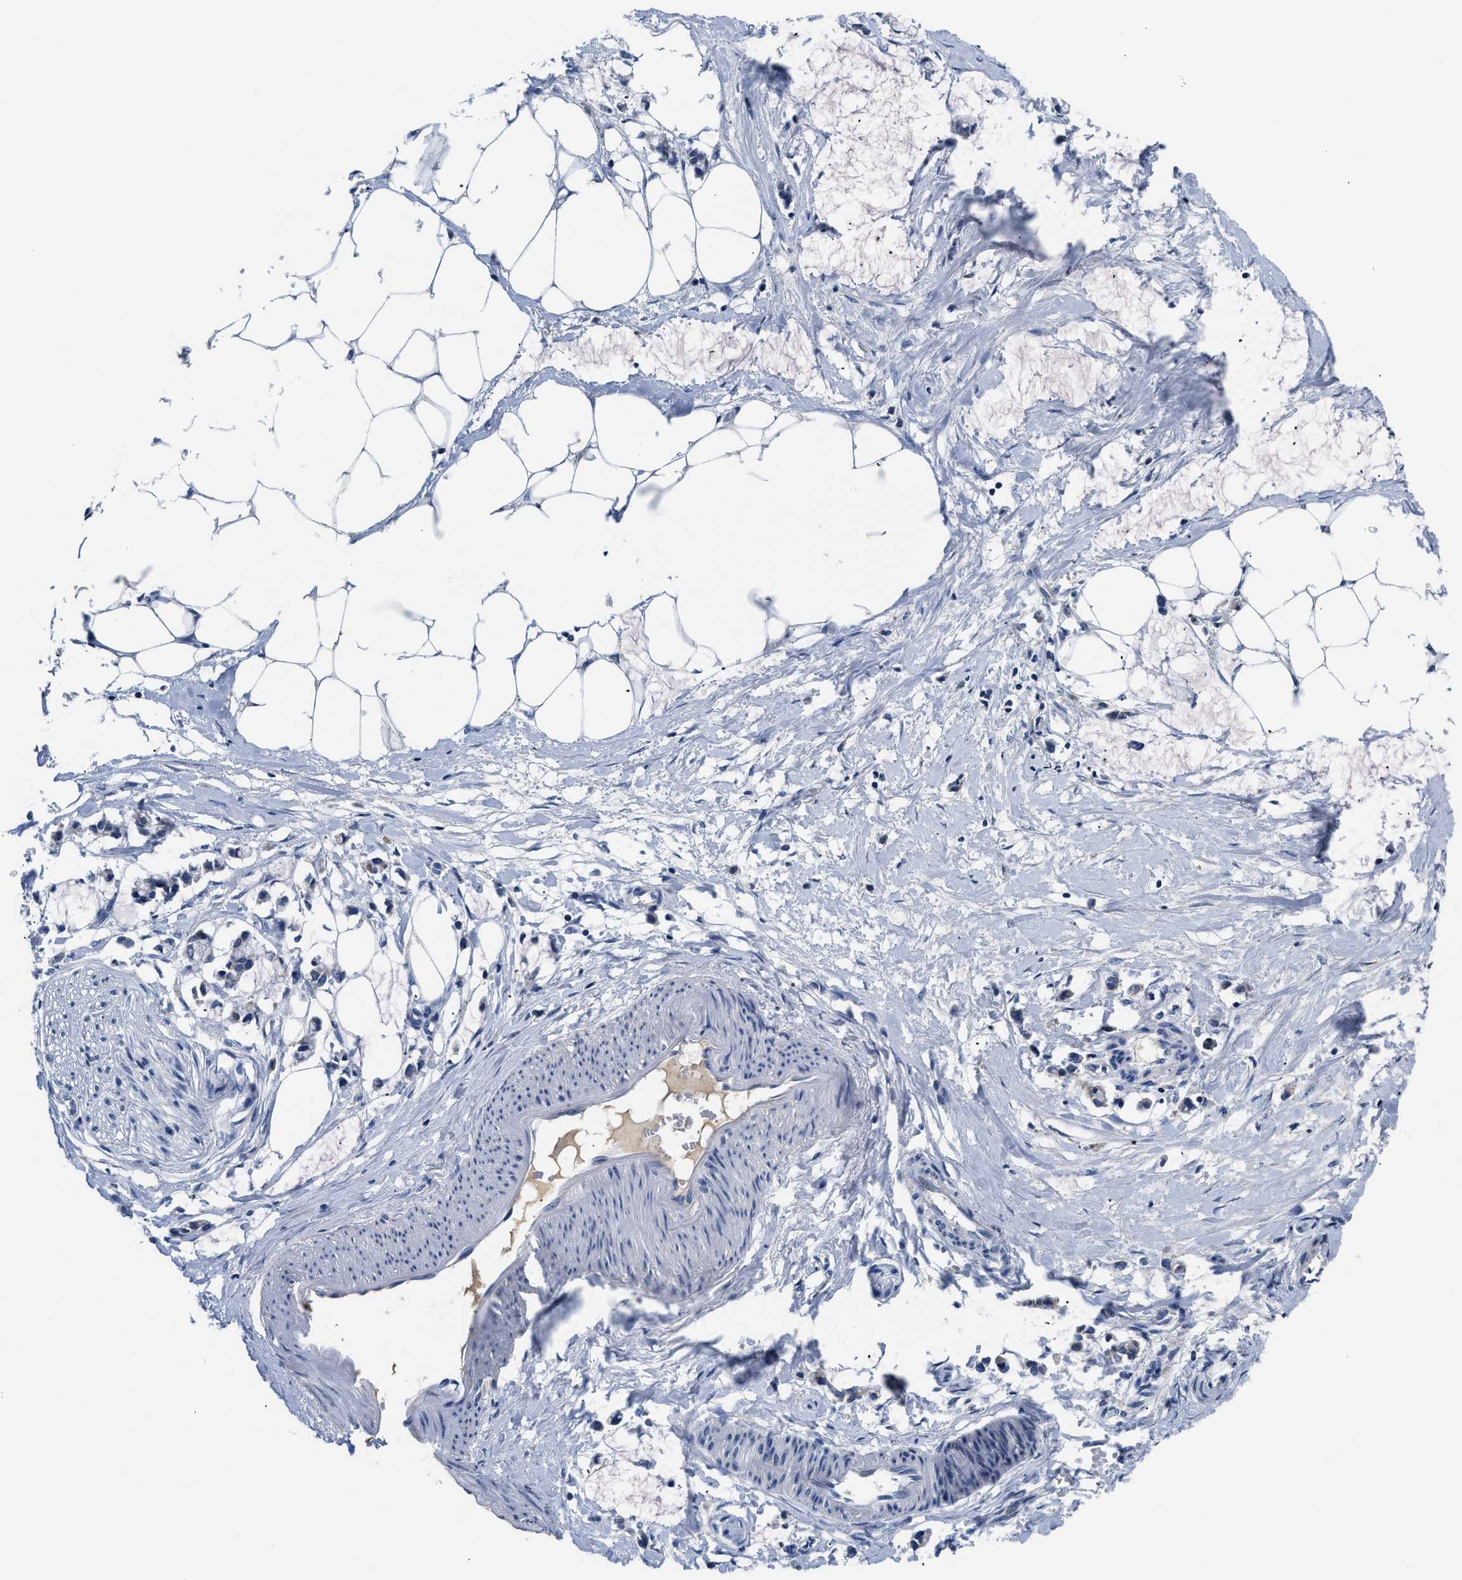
{"staining": {"intensity": "negative", "quantity": "none", "location": "none"}, "tissue": "adipose tissue", "cell_type": "Adipocytes", "image_type": "normal", "snomed": [{"axis": "morphology", "description": "Normal tissue, NOS"}, {"axis": "morphology", "description": "Adenocarcinoma, NOS"}, {"axis": "topography", "description": "Colon"}, {"axis": "topography", "description": "Peripheral nerve tissue"}], "caption": "Immunohistochemistry (IHC) histopathology image of normal adipose tissue: human adipose tissue stained with DAB (3,3'-diaminobenzidine) demonstrates no significant protein expression in adipocytes. (DAB (3,3'-diaminobenzidine) immunohistochemistry, high magnification).", "gene": "PCK2", "patient": {"sex": "male", "age": 14}}